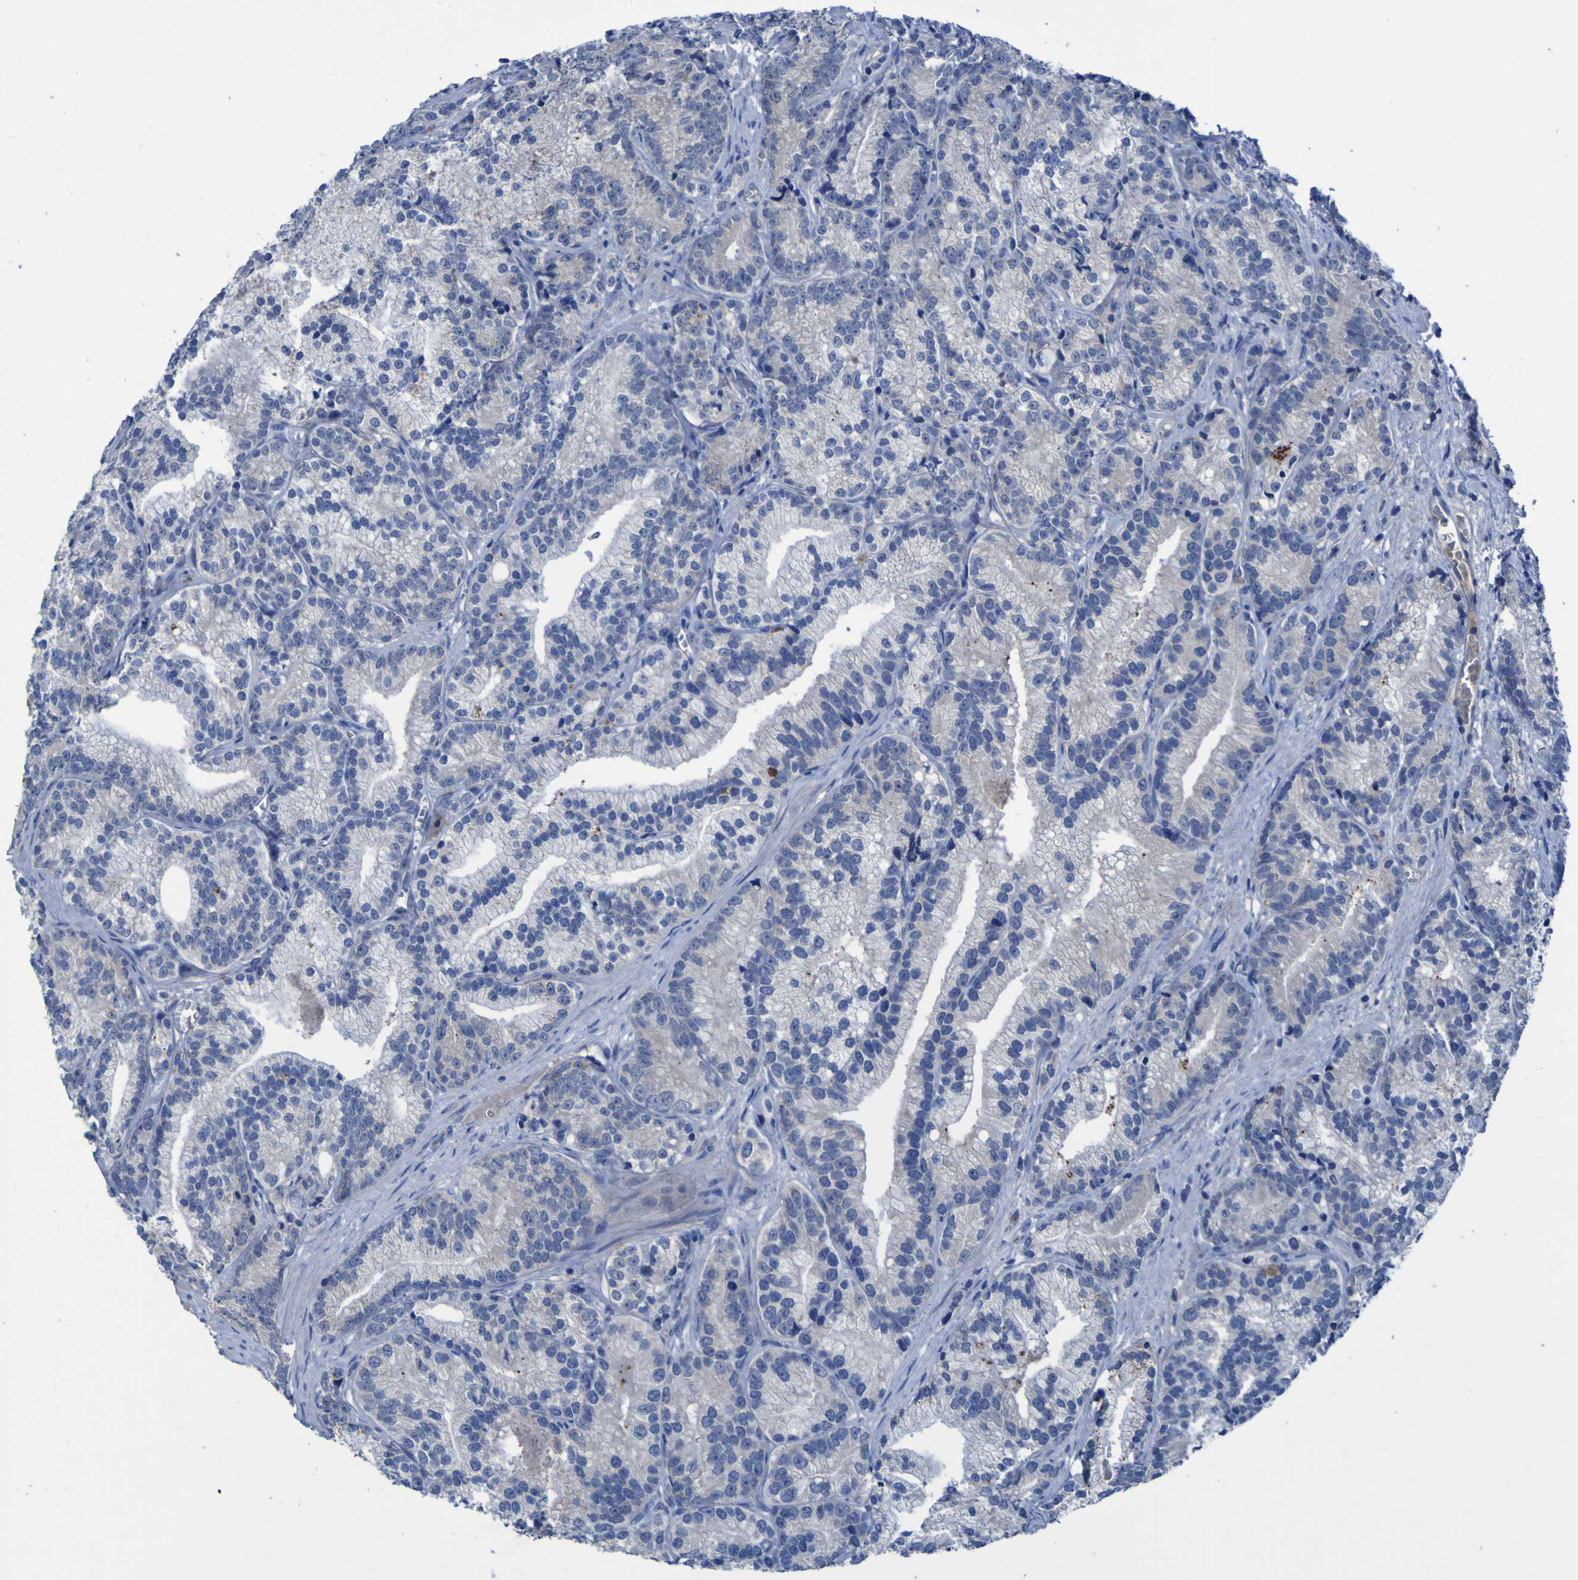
{"staining": {"intensity": "negative", "quantity": "none", "location": "none"}, "tissue": "prostate cancer", "cell_type": "Tumor cells", "image_type": "cancer", "snomed": [{"axis": "morphology", "description": "Adenocarcinoma, Low grade"}, {"axis": "topography", "description": "Prostate"}], "caption": "Protein analysis of low-grade adenocarcinoma (prostate) displays no significant staining in tumor cells.", "gene": "SGK2", "patient": {"sex": "male", "age": 89}}